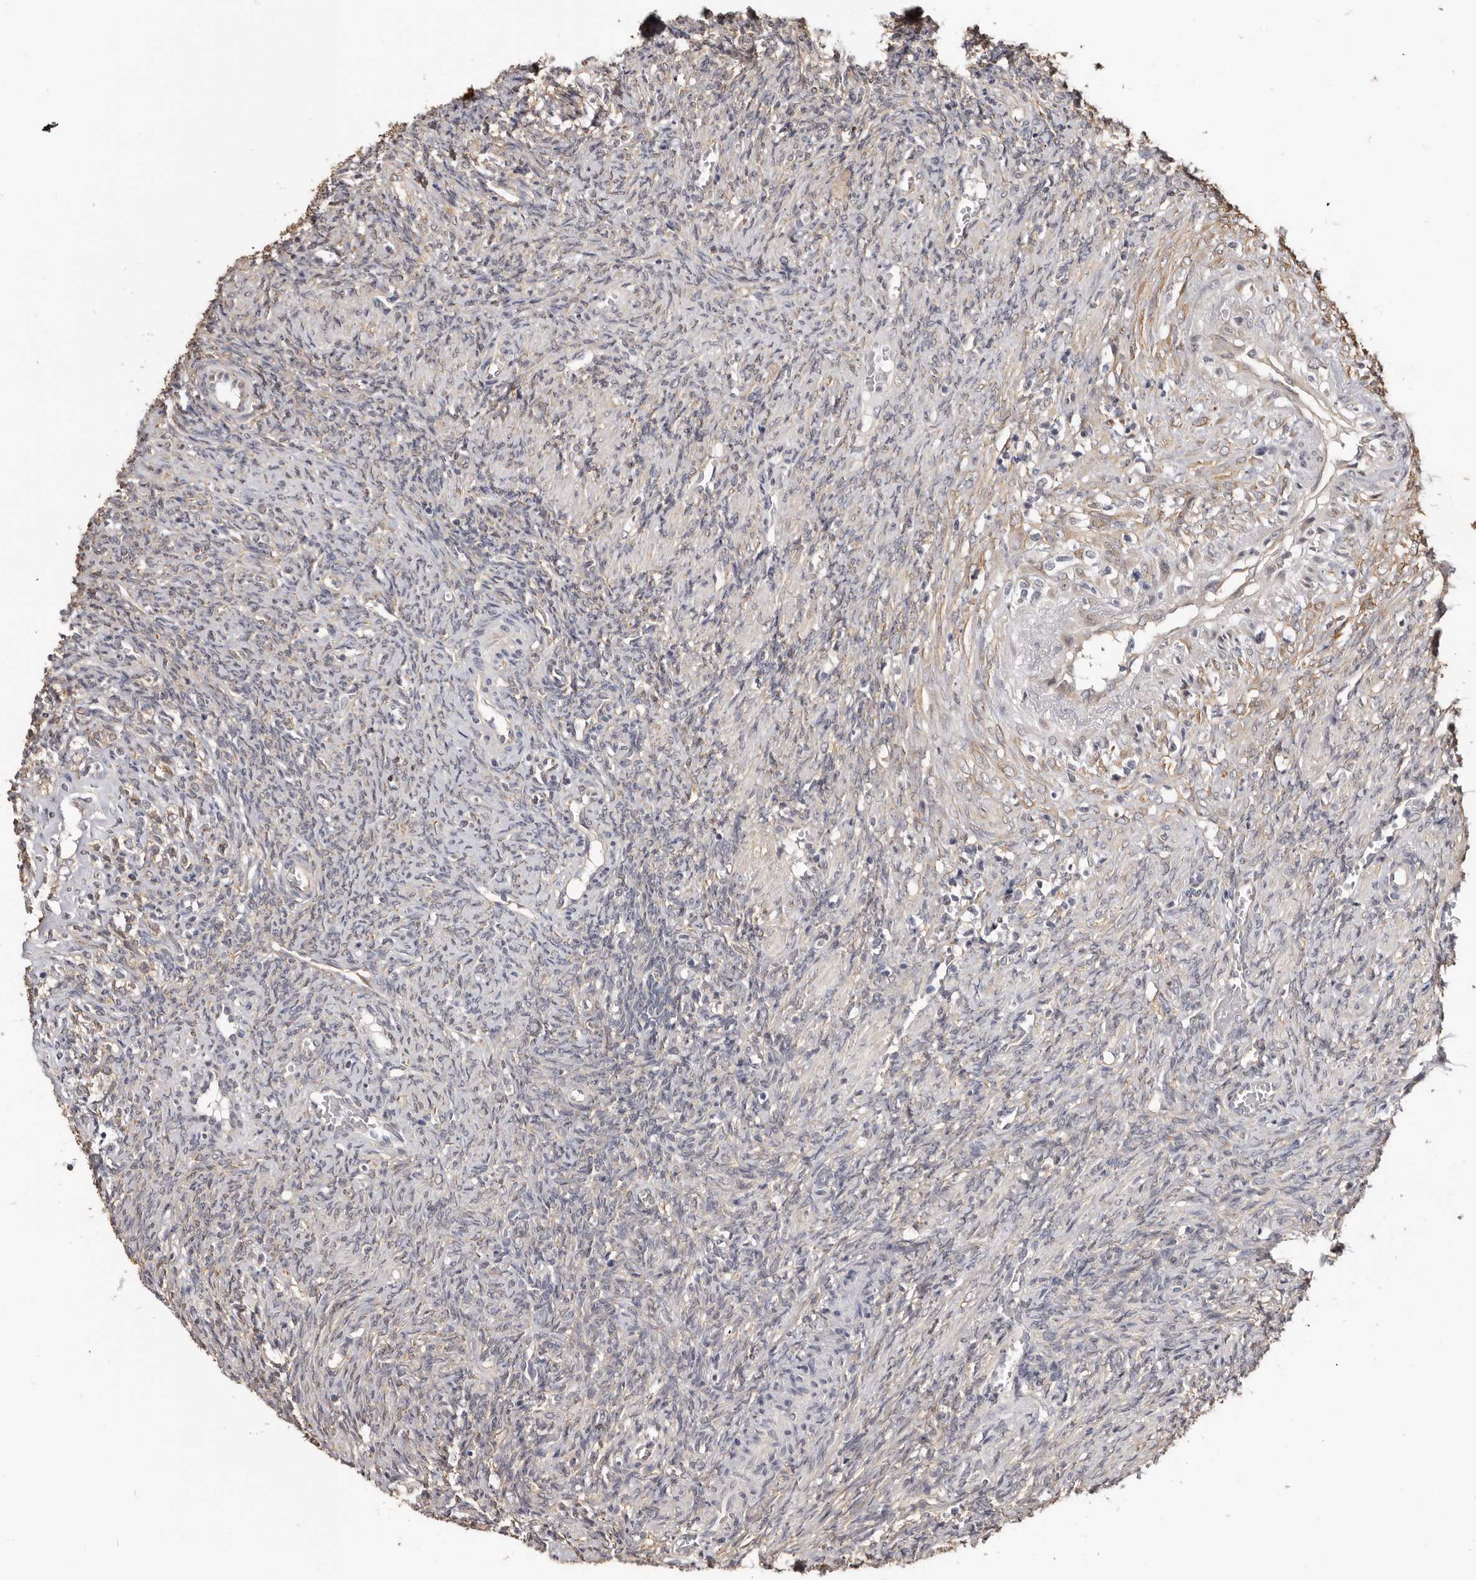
{"staining": {"intensity": "negative", "quantity": "none", "location": "none"}, "tissue": "ovary", "cell_type": "Ovarian stroma cells", "image_type": "normal", "snomed": [{"axis": "morphology", "description": "Normal tissue, NOS"}, {"axis": "topography", "description": "Ovary"}], "caption": "Protein analysis of benign ovary displays no significant expression in ovarian stroma cells.", "gene": "KHDRBS2", "patient": {"sex": "female", "age": 41}}